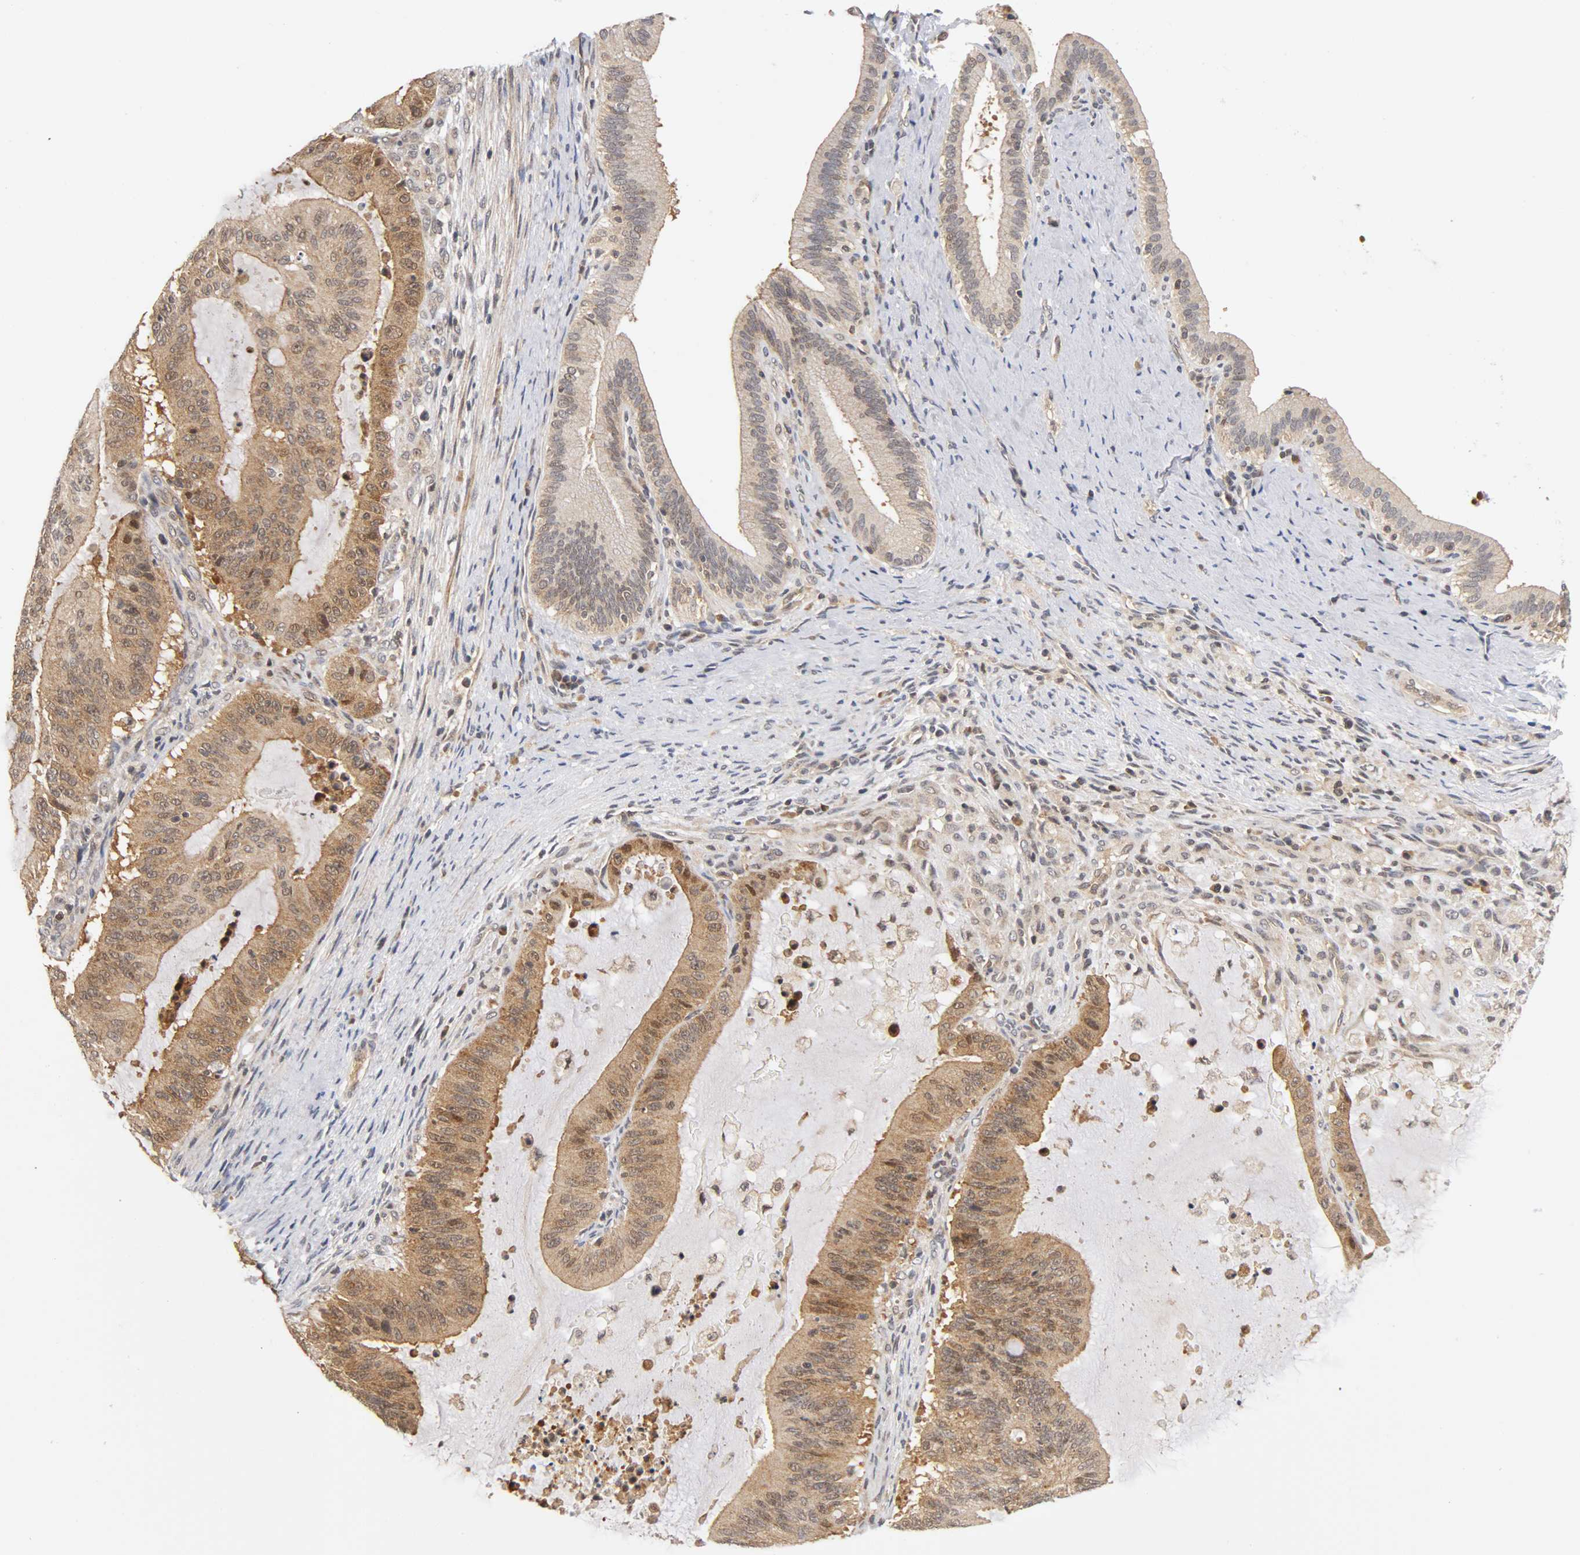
{"staining": {"intensity": "moderate", "quantity": ">75%", "location": "cytoplasmic/membranous,nuclear"}, "tissue": "liver cancer", "cell_type": "Tumor cells", "image_type": "cancer", "snomed": [{"axis": "morphology", "description": "Cholangiocarcinoma"}, {"axis": "topography", "description": "Liver"}], "caption": "Tumor cells show medium levels of moderate cytoplasmic/membranous and nuclear positivity in about >75% of cells in human liver cholangiocarcinoma.", "gene": "UBE2M", "patient": {"sex": "female", "age": 73}}